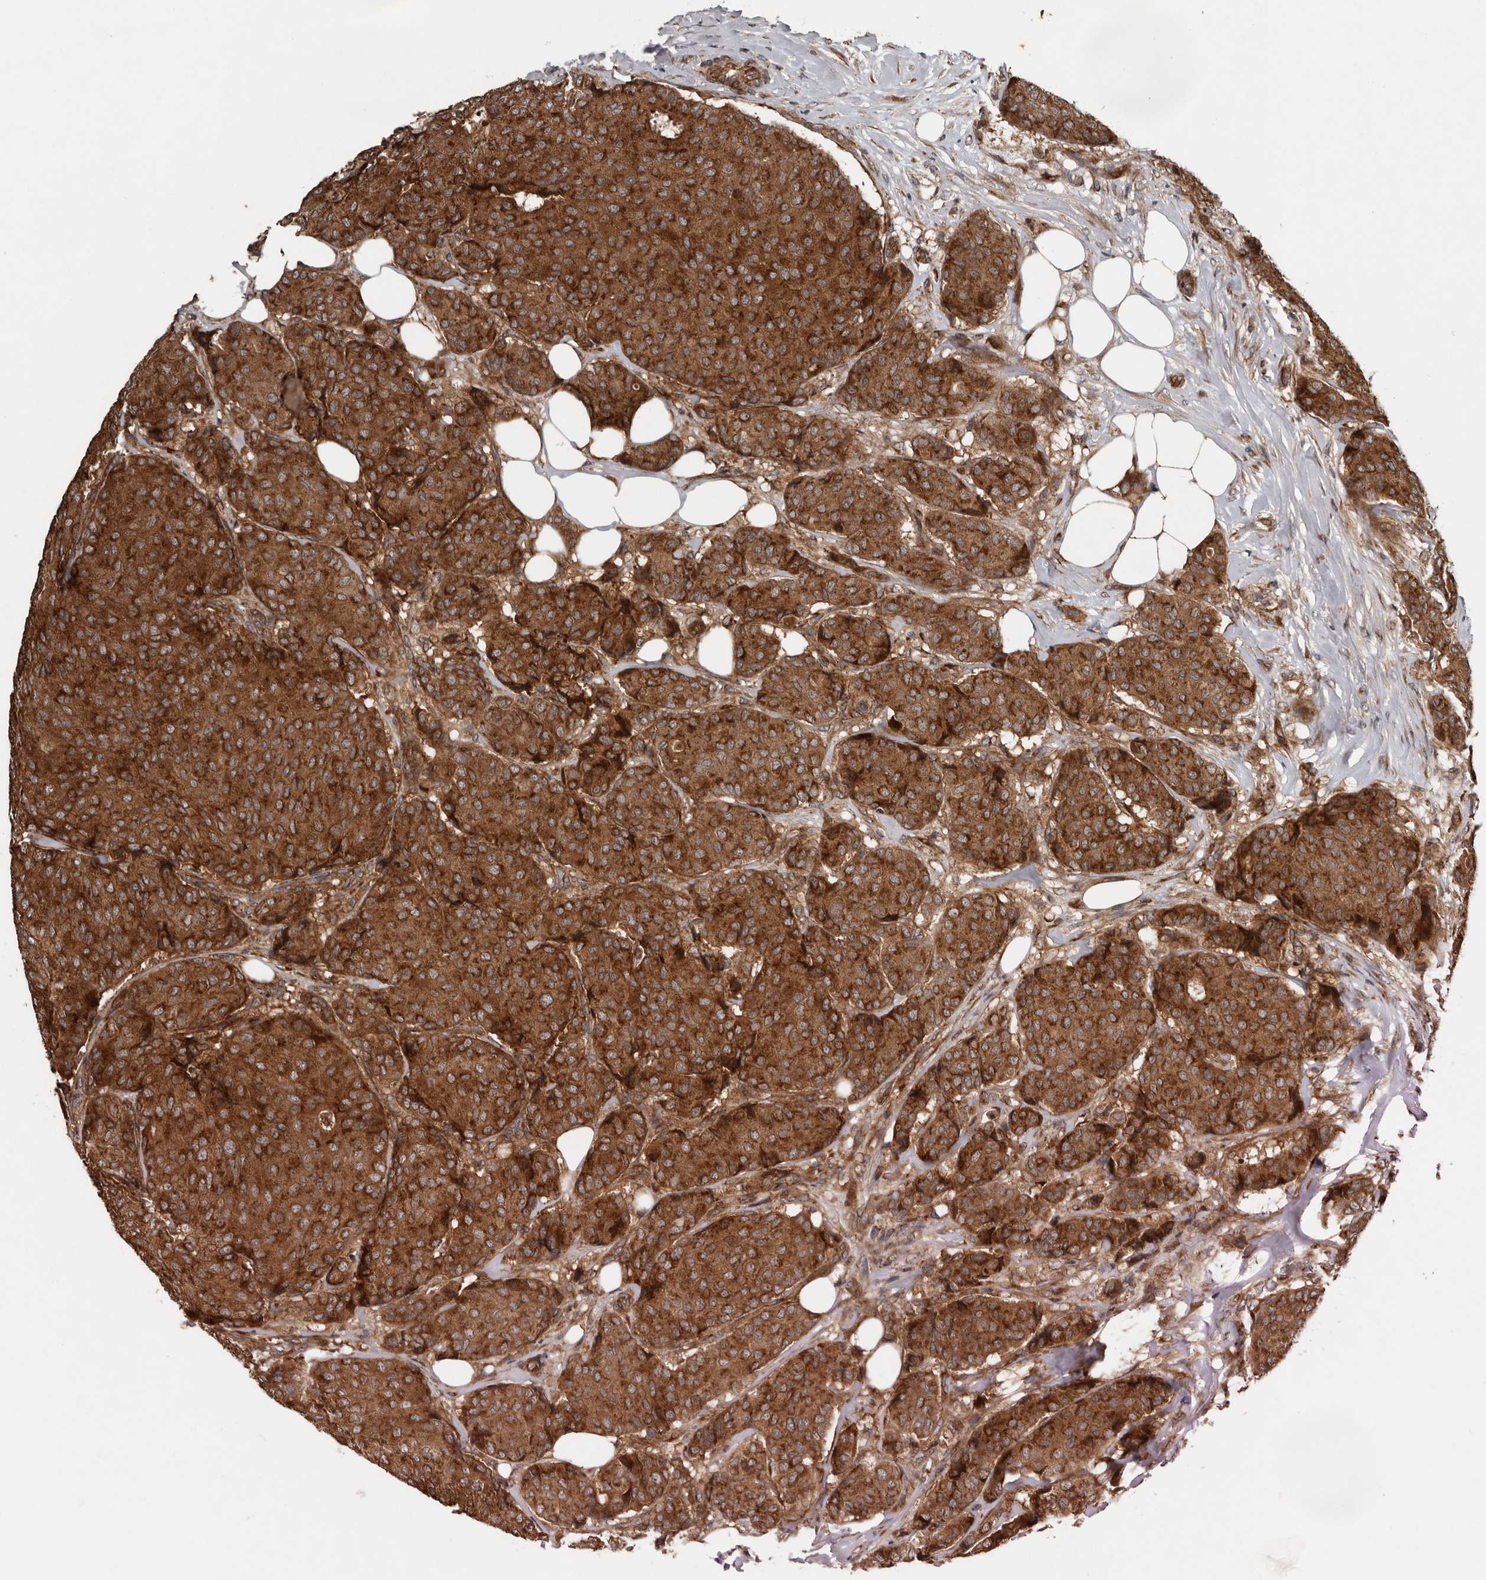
{"staining": {"intensity": "strong", "quantity": ">75%", "location": "cytoplasmic/membranous"}, "tissue": "breast cancer", "cell_type": "Tumor cells", "image_type": "cancer", "snomed": [{"axis": "morphology", "description": "Duct carcinoma"}, {"axis": "topography", "description": "Breast"}], "caption": "A histopathology image of invasive ductal carcinoma (breast) stained for a protein shows strong cytoplasmic/membranous brown staining in tumor cells.", "gene": "CCDC190", "patient": {"sex": "female", "age": 75}}